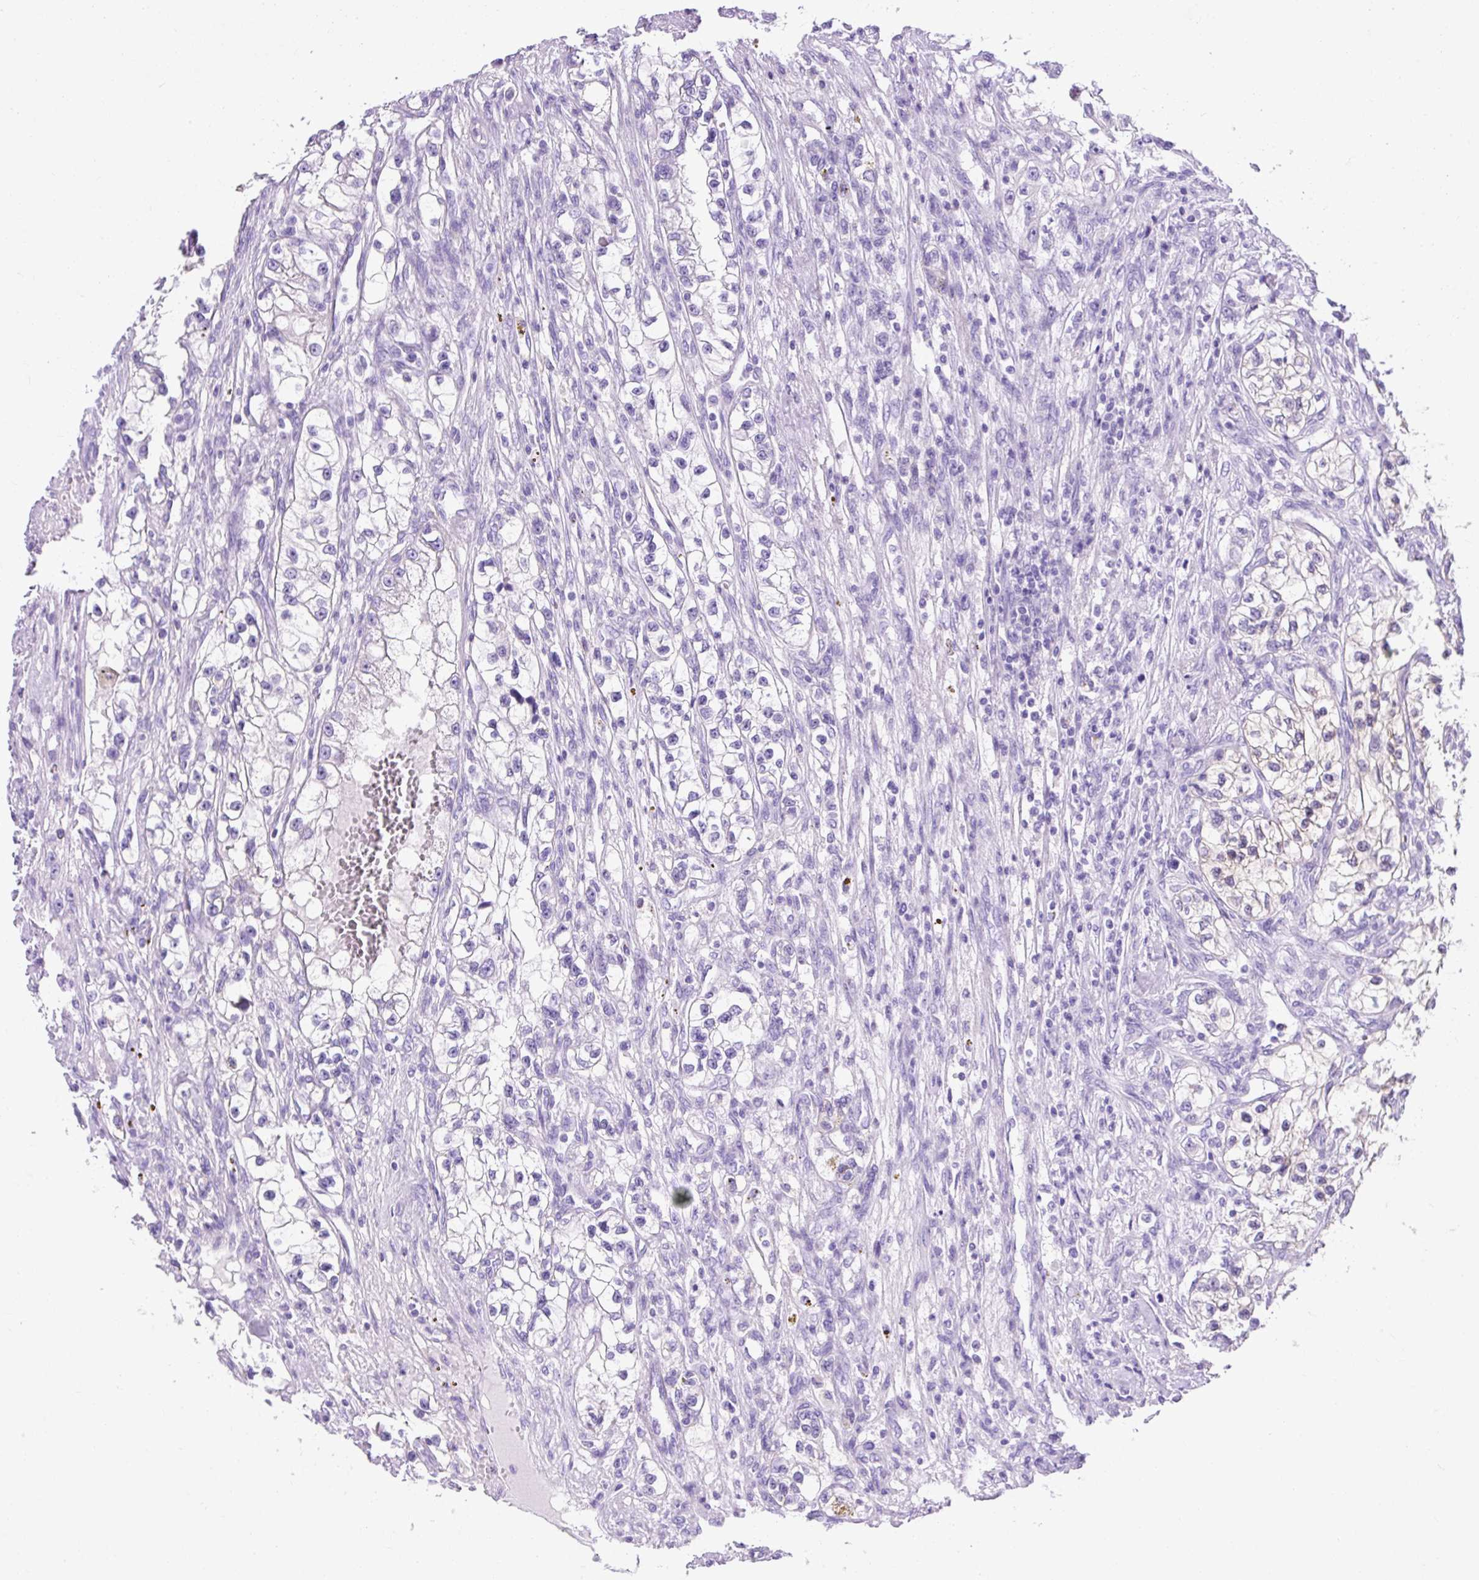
{"staining": {"intensity": "negative", "quantity": "none", "location": "none"}, "tissue": "renal cancer", "cell_type": "Tumor cells", "image_type": "cancer", "snomed": [{"axis": "morphology", "description": "Adenocarcinoma, NOS"}, {"axis": "topography", "description": "Kidney"}], "caption": "The immunohistochemistry (IHC) photomicrograph has no significant staining in tumor cells of renal cancer (adenocarcinoma) tissue.", "gene": "KRT12", "patient": {"sex": "female", "age": 57}}